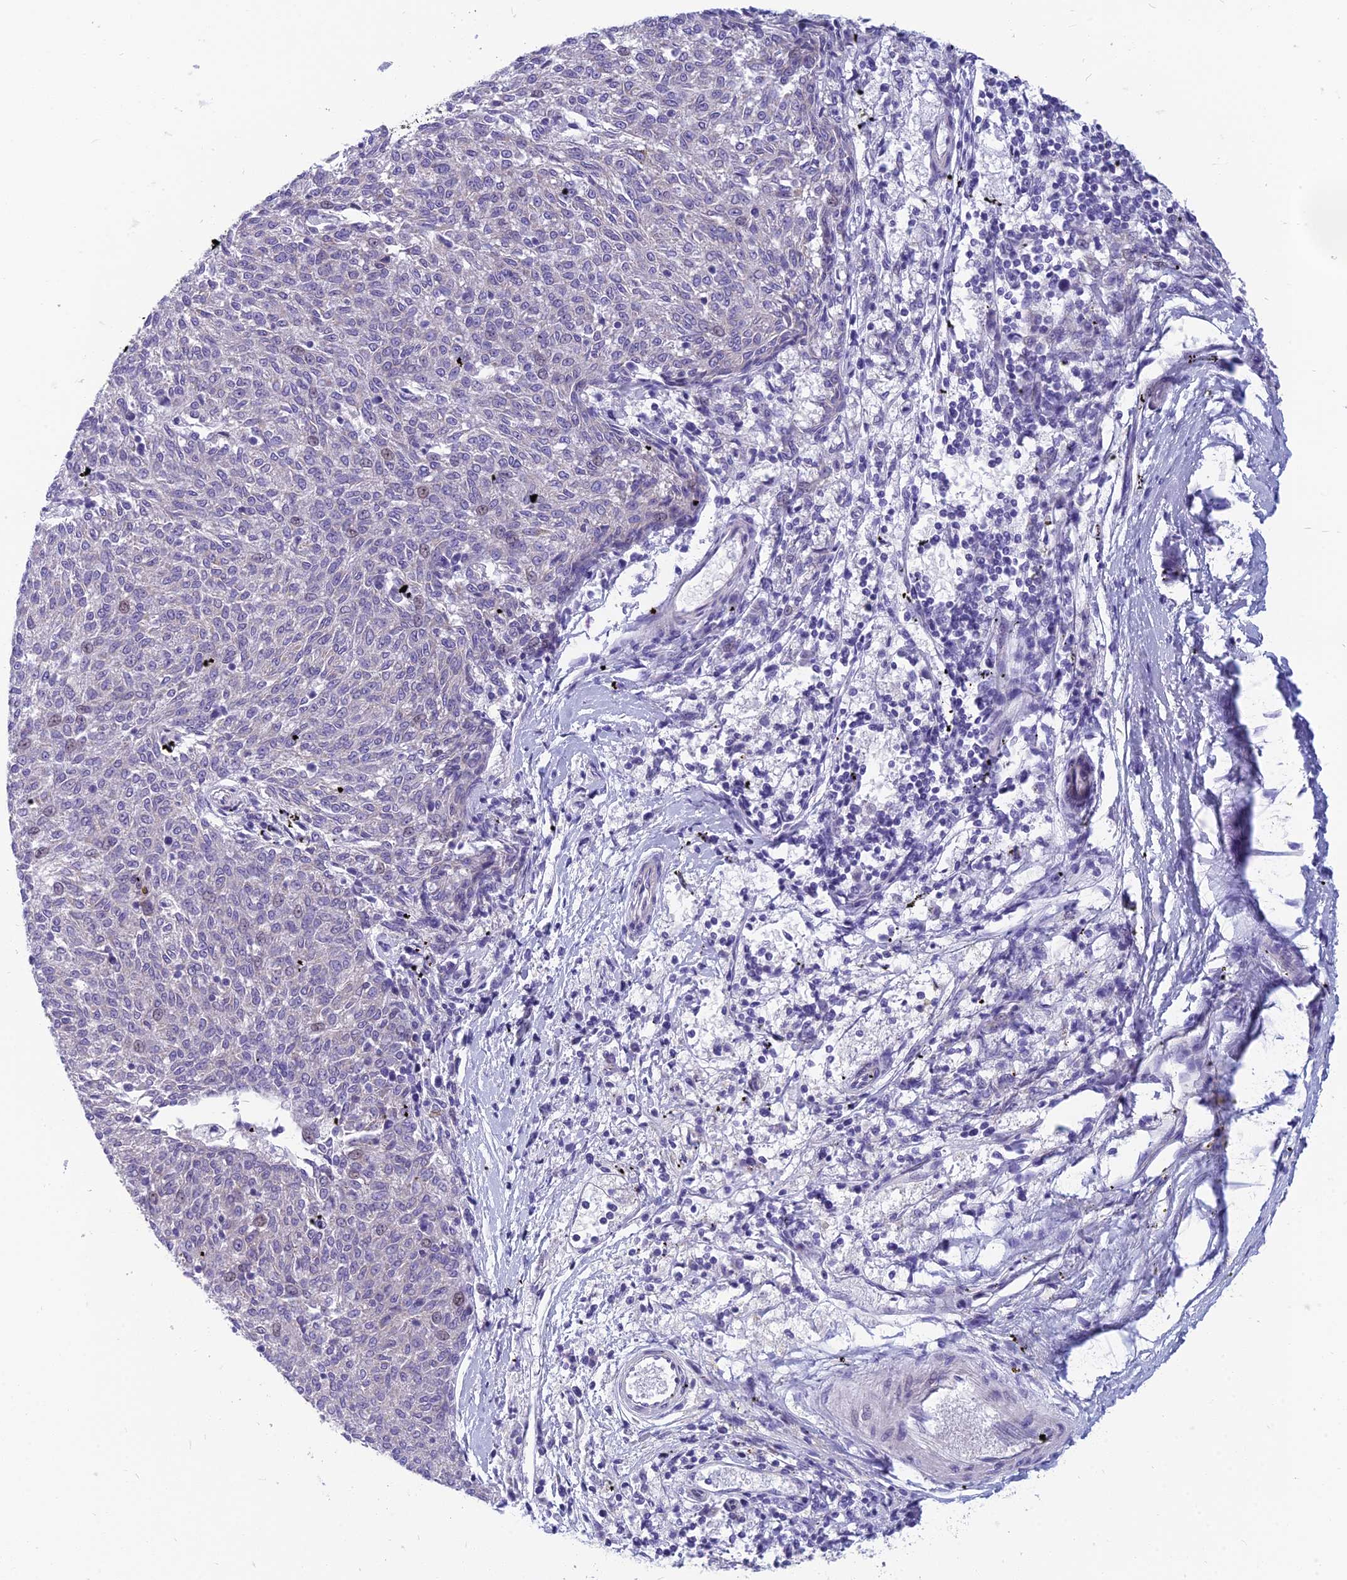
{"staining": {"intensity": "negative", "quantity": "none", "location": "none"}, "tissue": "melanoma", "cell_type": "Tumor cells", "image_type": "cancer", "snomed": [{"axis": "morphology", "description": "Malignant melanoma, NOS"}, {"axis": "topography", "description": "Skin"}], "caption": "IHC image of neoplastic tissue: human melanoma stained with DAB (3,3'-diaminobenzidine) reveals no significant protein positivity in tumor cells.", "gene": "RBM41", "patient": {"sex": "female", "age": 72}}